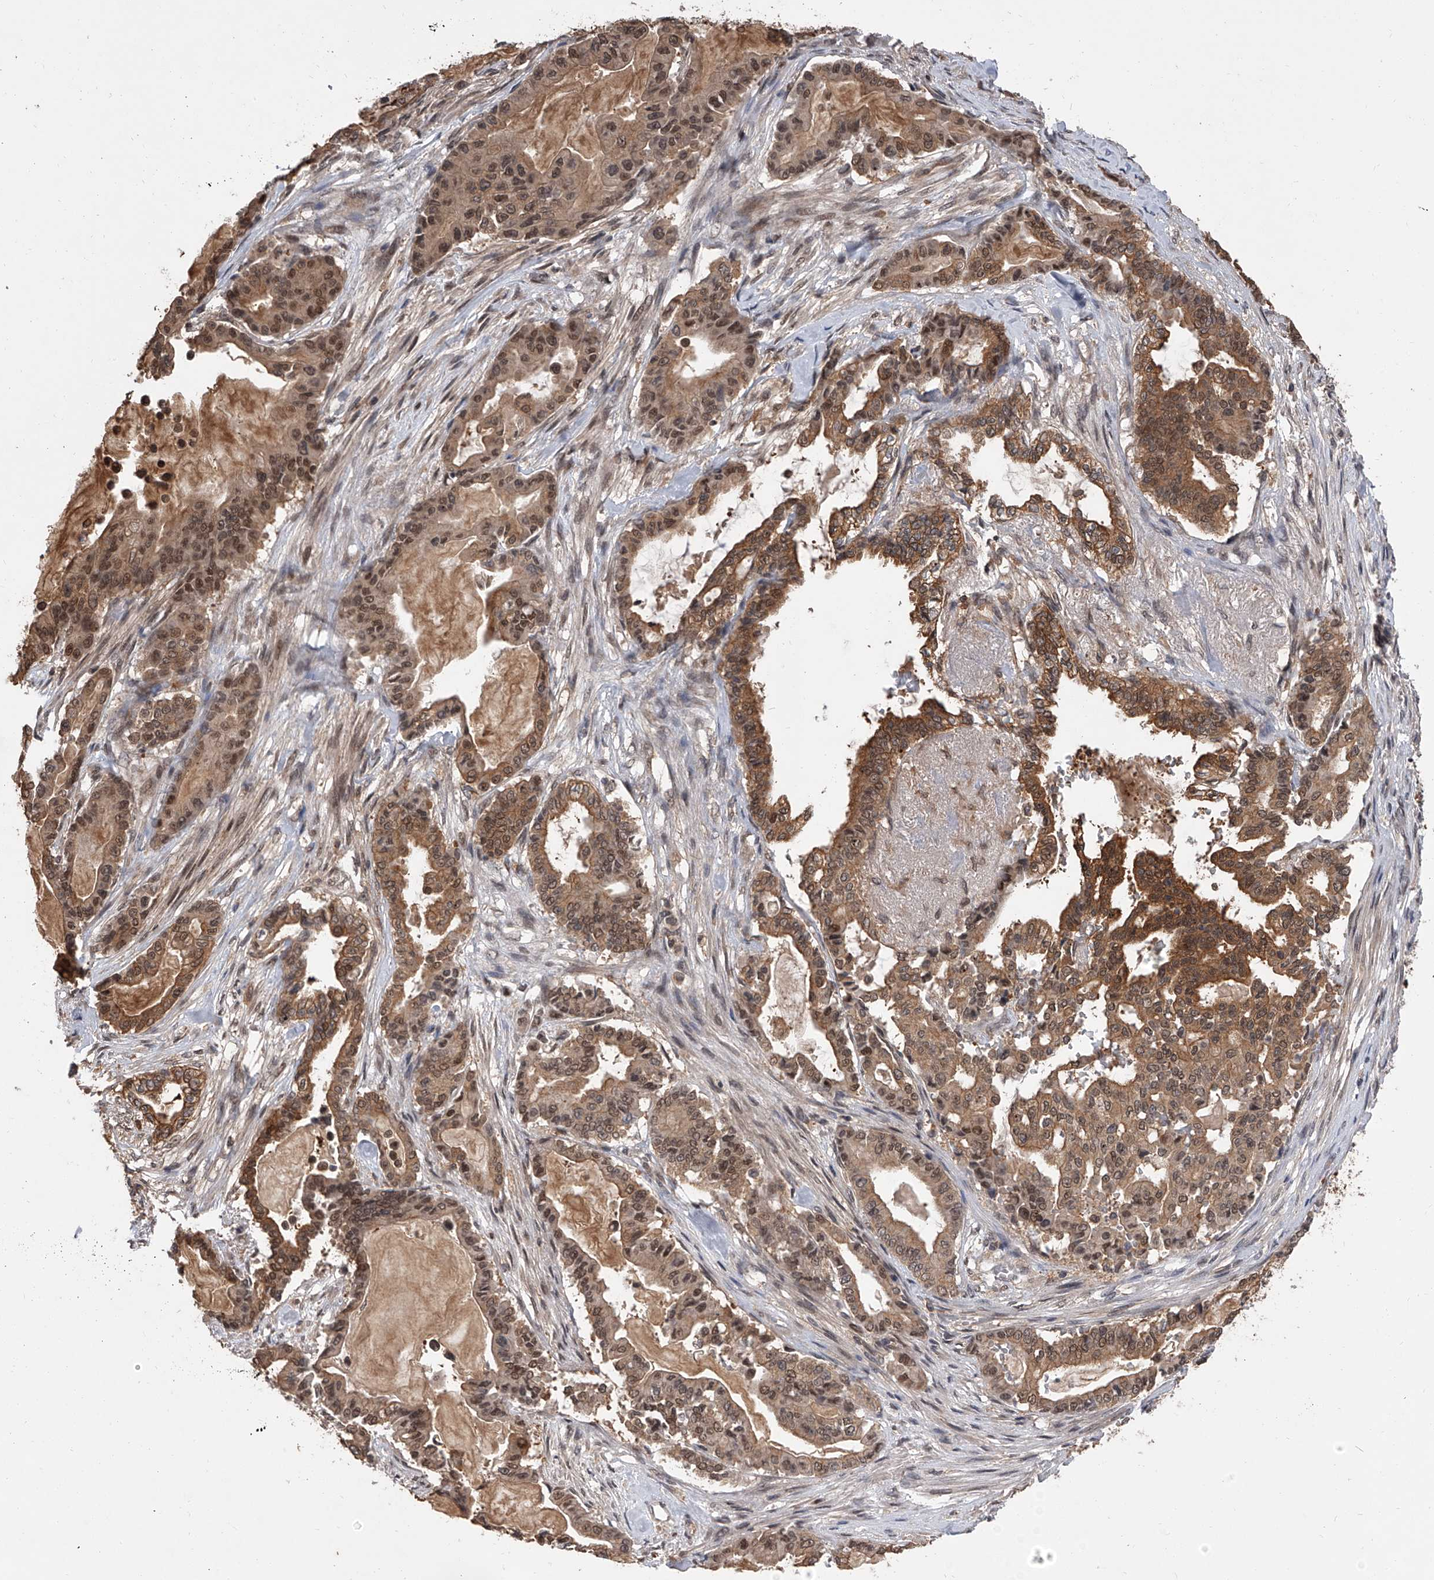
{"staining": {"intensity": "moderate", "quantity": ">75%", "location": "cytoplasmic/membranous,nuclear"}, "tissue": "pancreatic cancer", "cell_type": "Tumor cells", "image_type": "cancer", "snomed": [{"axis": "morphology", "description": "Adenocarcinoma, NOS"}, {"axis": "topography", "description": "Pancreas"}], "caption": "Immunohistochemistry of human pancreatic cancer (adenocarcinoma) displays medium levels of moderate cytoplasmic/membranous and nuclear expression in about >75% of tumor cells.", "gene": "BHLHE23", "patient": {"sex": "male", "age": 63}}